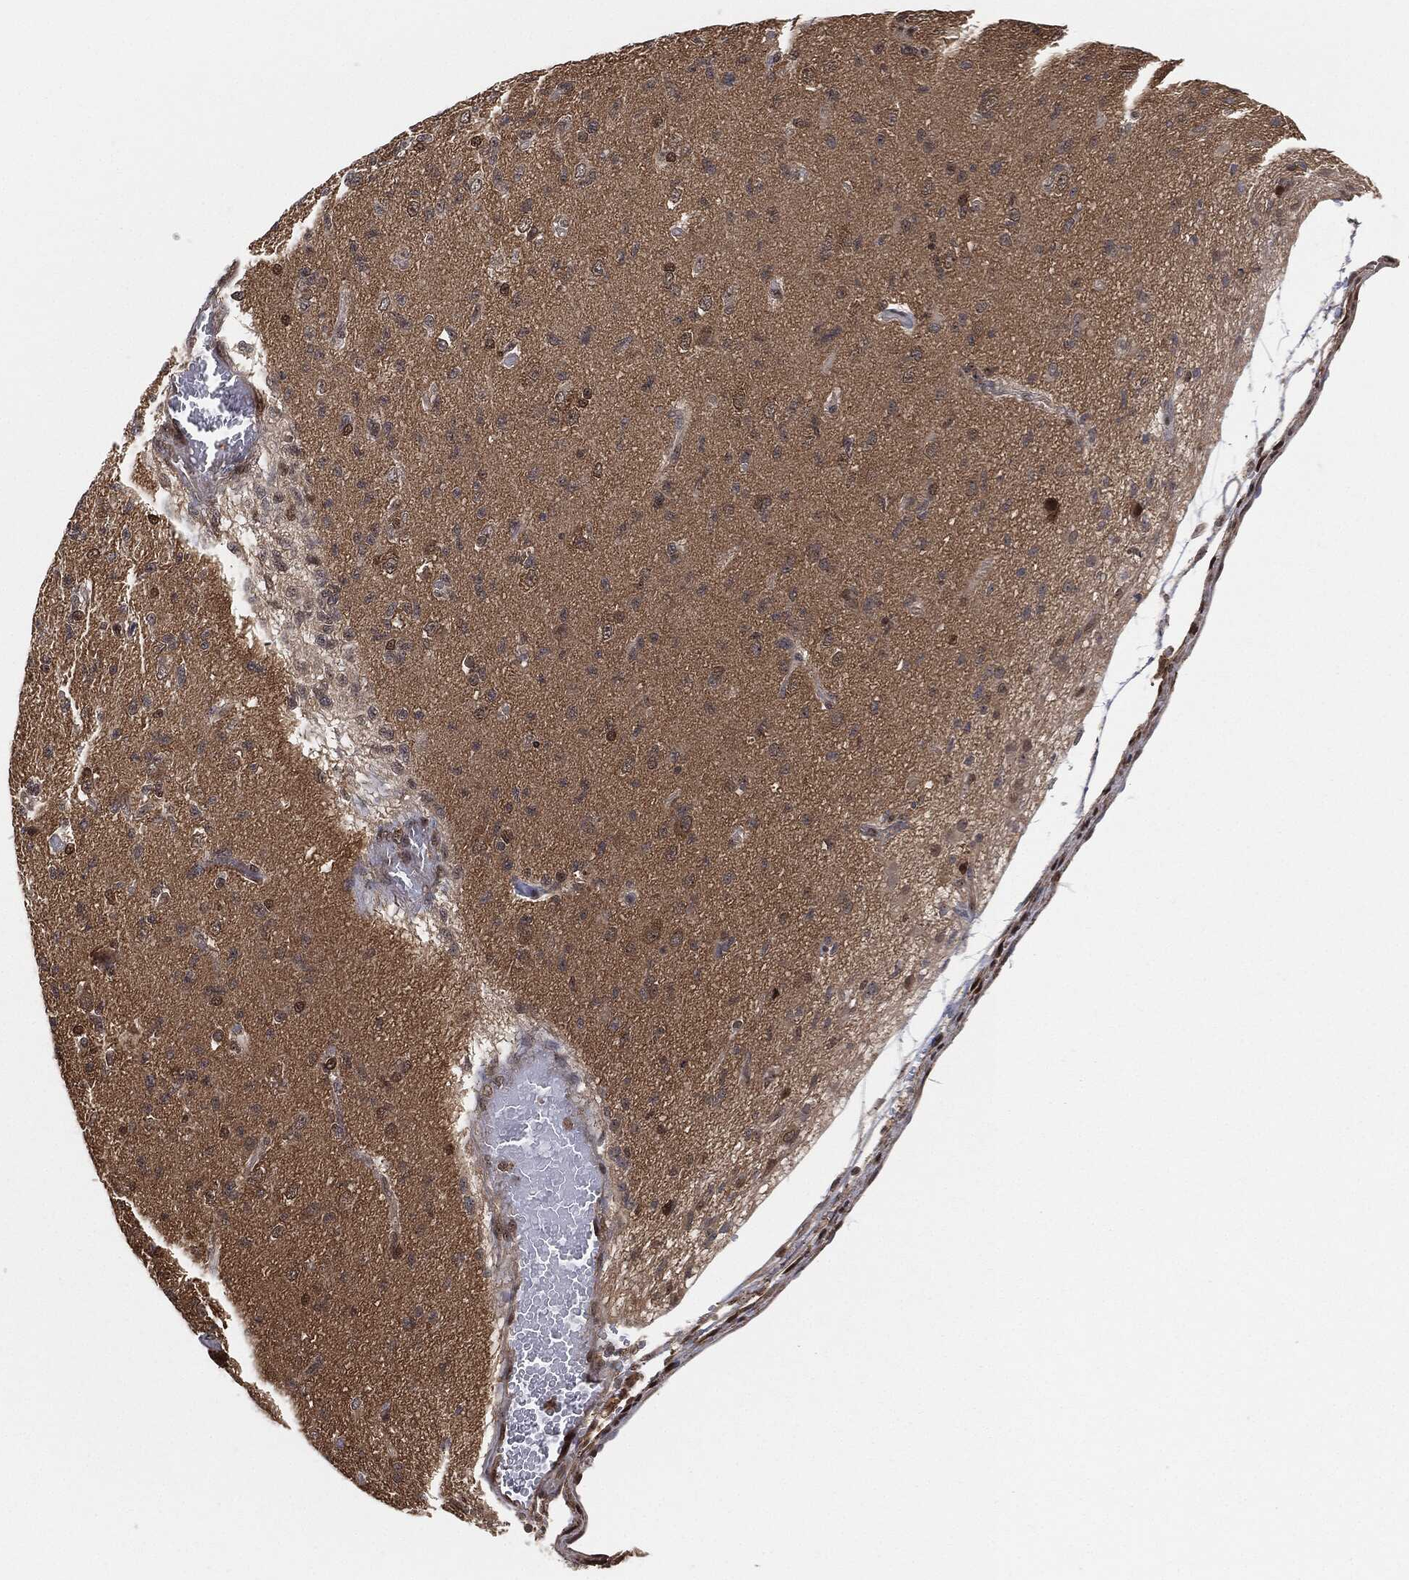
{"staining": {"intensity": "negative", "quantity": "none", "location": "none"}, "tissue": "glioma", "cell_type": "Tumor cells", "image_type": "cancer", "snomed": [{"axis": "morphology", "description": "Glioma, malignant, High grade"}, {"axis": "topography", "description": "Brain"}], "caption": "Immunohistochemistry photomicrograph of human malignant high-grade glioma stained for a protein (brown), which shows no staining in tumor cells.", "gene": "CAPRIN2", "patient": {"sex": "male", "age": 56}}